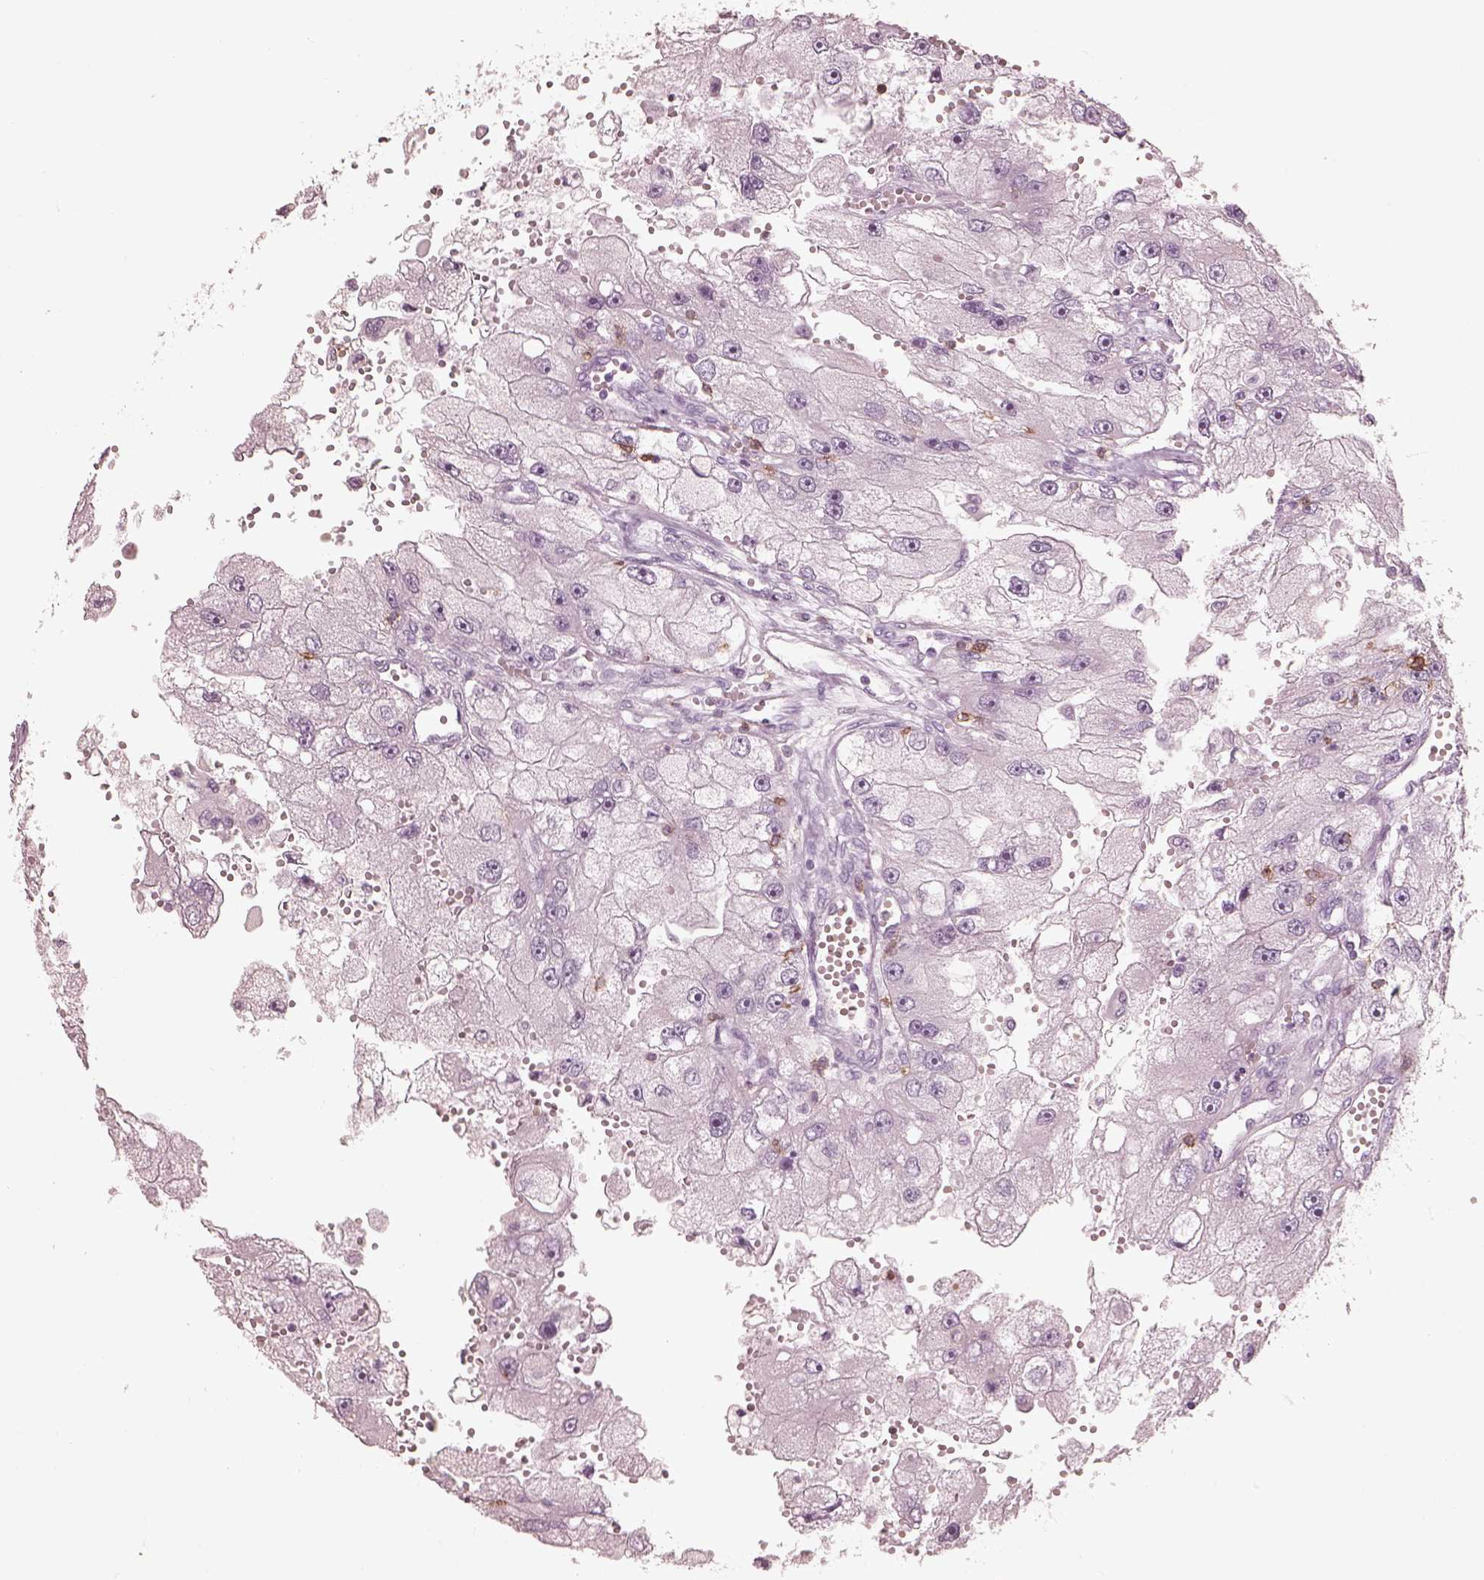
{"staining": {"intensity": "negative", "quantity": "none", "location": "none"}, "tissue": "renal cancer", "cell_type": "Tumor cells", "image_type": "cancer", "snomed": [{"axis": "morphology", "description": "Adenocarcinoma, NOS"}, {"axis": "topography", "description": "Kidney"}], "caption": "High magnification brightfield microscopy of renal cancer stained with DAB (3,3'-diaminobenzidine) (brown) and counterstained with hematoxylin (blue): tumor cells show no significant staining.", "gene": "PDCD1", "patient": {"sex": "male", "age": 63}}